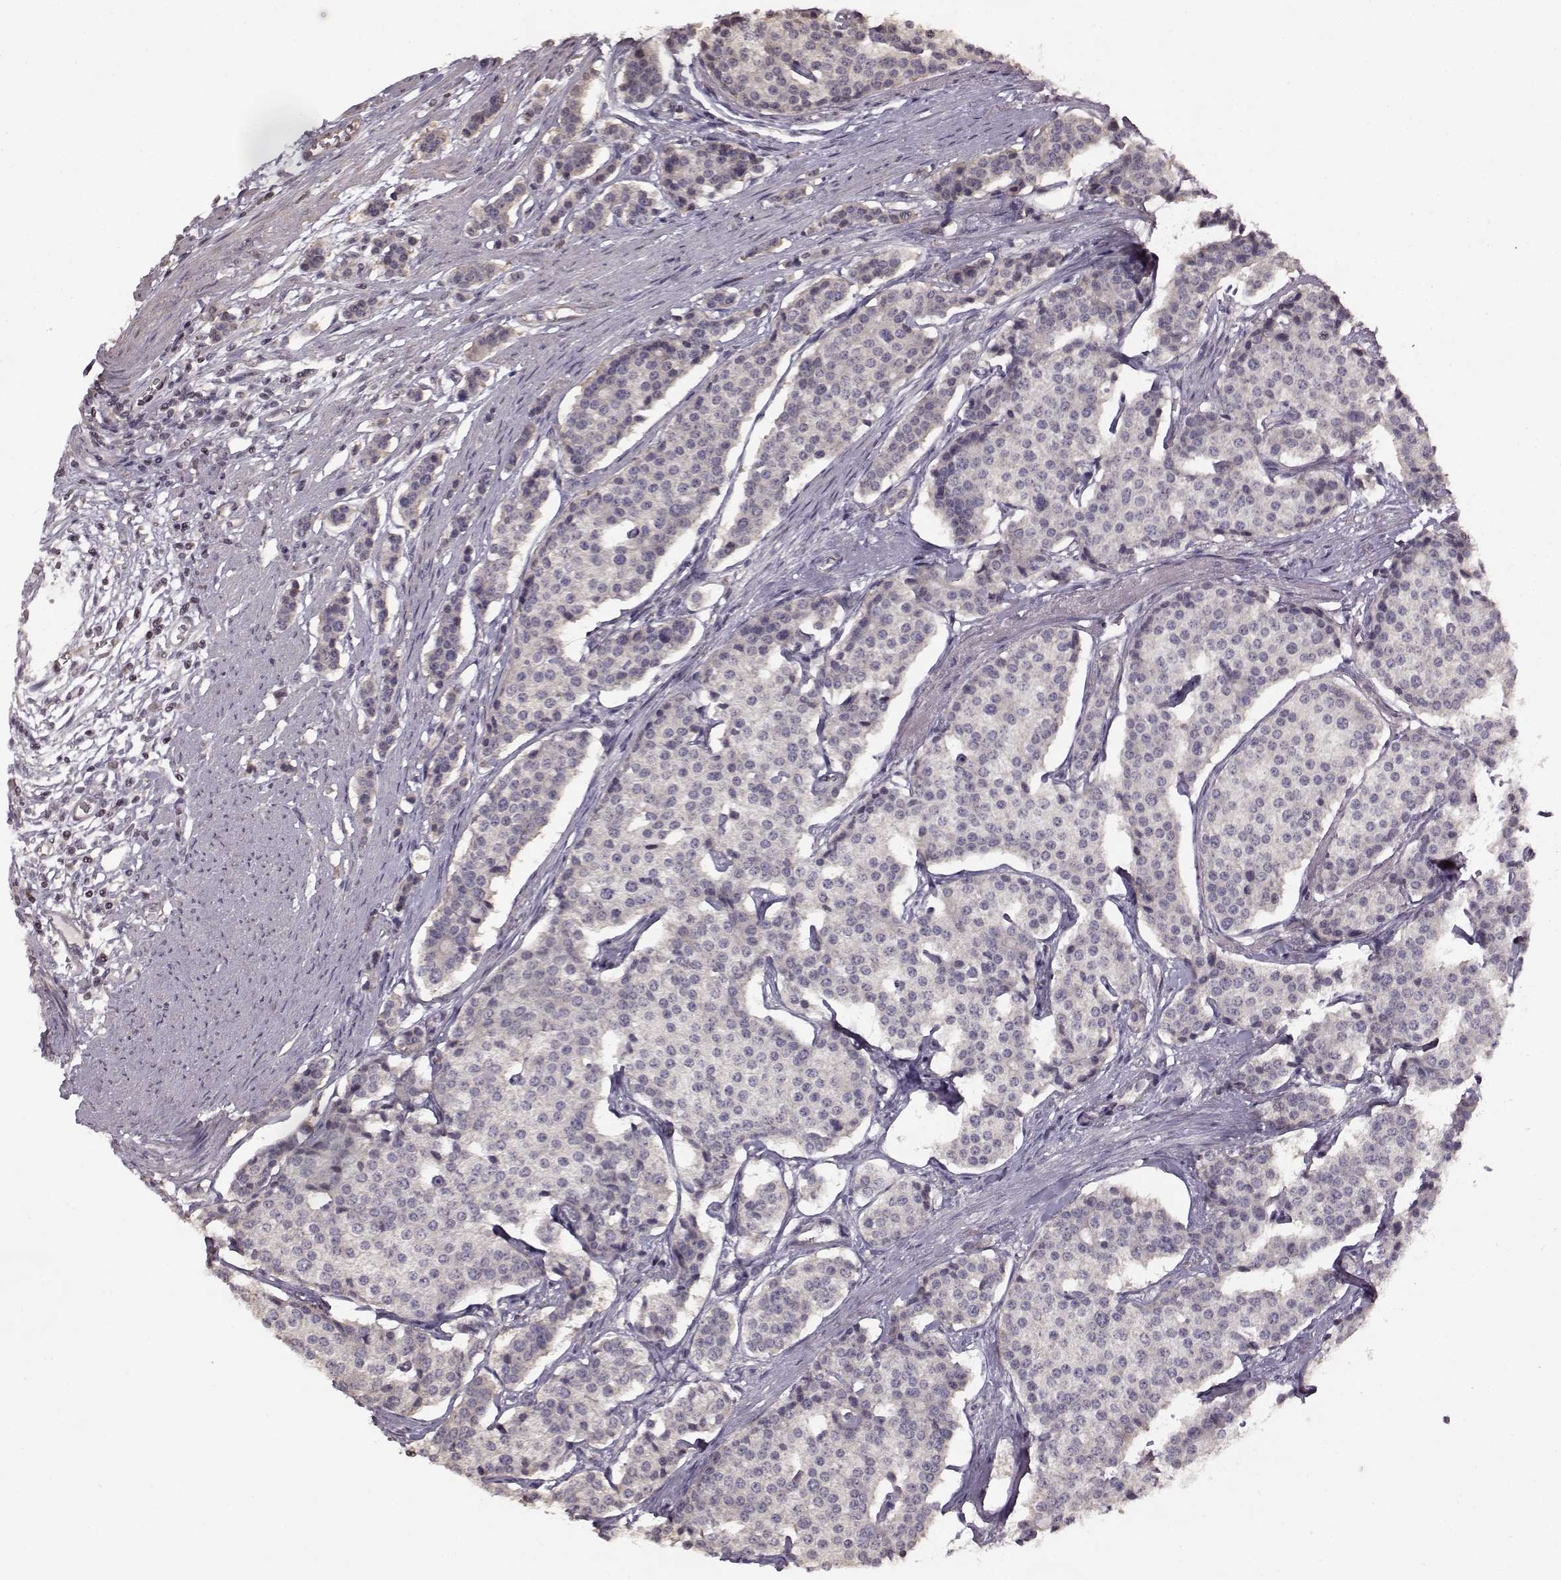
{"staining": {"intensity": "negative", "quantity": "none", "location": "none"}, "tissue": "carcinoid", "cell_type": "Tumor cells", "image_type": "cancer", "snomed": [{"axis": "morphology", "description": "Carcinoid, malignant, NOS"}, {"axis": "topography", "description": "Small intestine"}], "caption": "Micrograph shows no protein expression in tumor cells of carcinoid tissue.", "gene": "FSHB", "patient": {"sex": "female", "age": 65}}